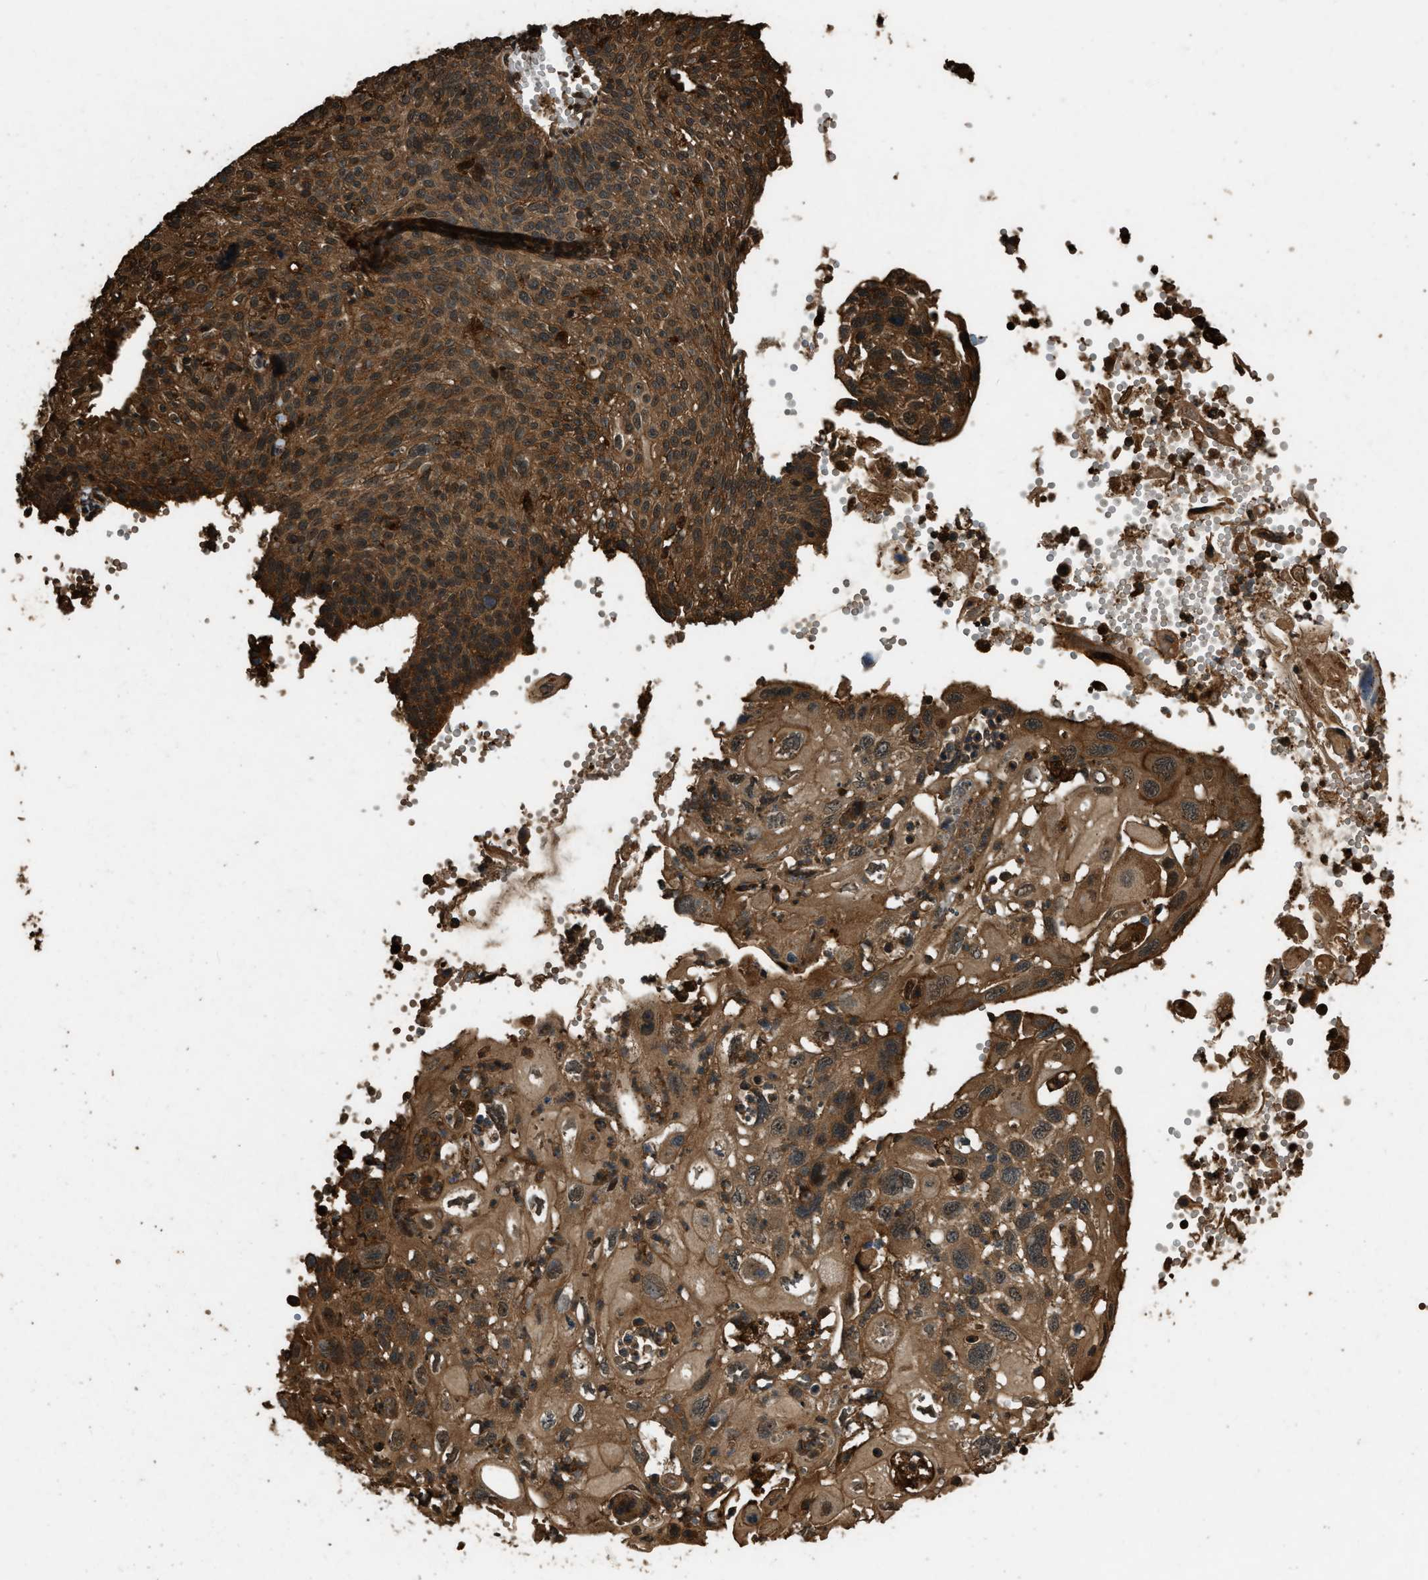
{"staining": {"intensity": "moderate", "quantity": ">75%", "location": "cytoplasmic/membranous,nuclear"}, "tissue": "cervical cancer", "cell_type": "Tumor cells", "image_type": "cancer", "snomed": [{"axis": "morphology", "description": "Squamous cell carcinoma, NOS"}, {"axis": "topography", "description": "Cervix"}], "caption": "Brown immunohistochemical staining in cervical cancer reveals moderate cytoplasmic/membranous and nuclear staining in about >75% of tumor cells.", "gene": "RAP2A", "patient": {"sex": "female", "age": 70}}